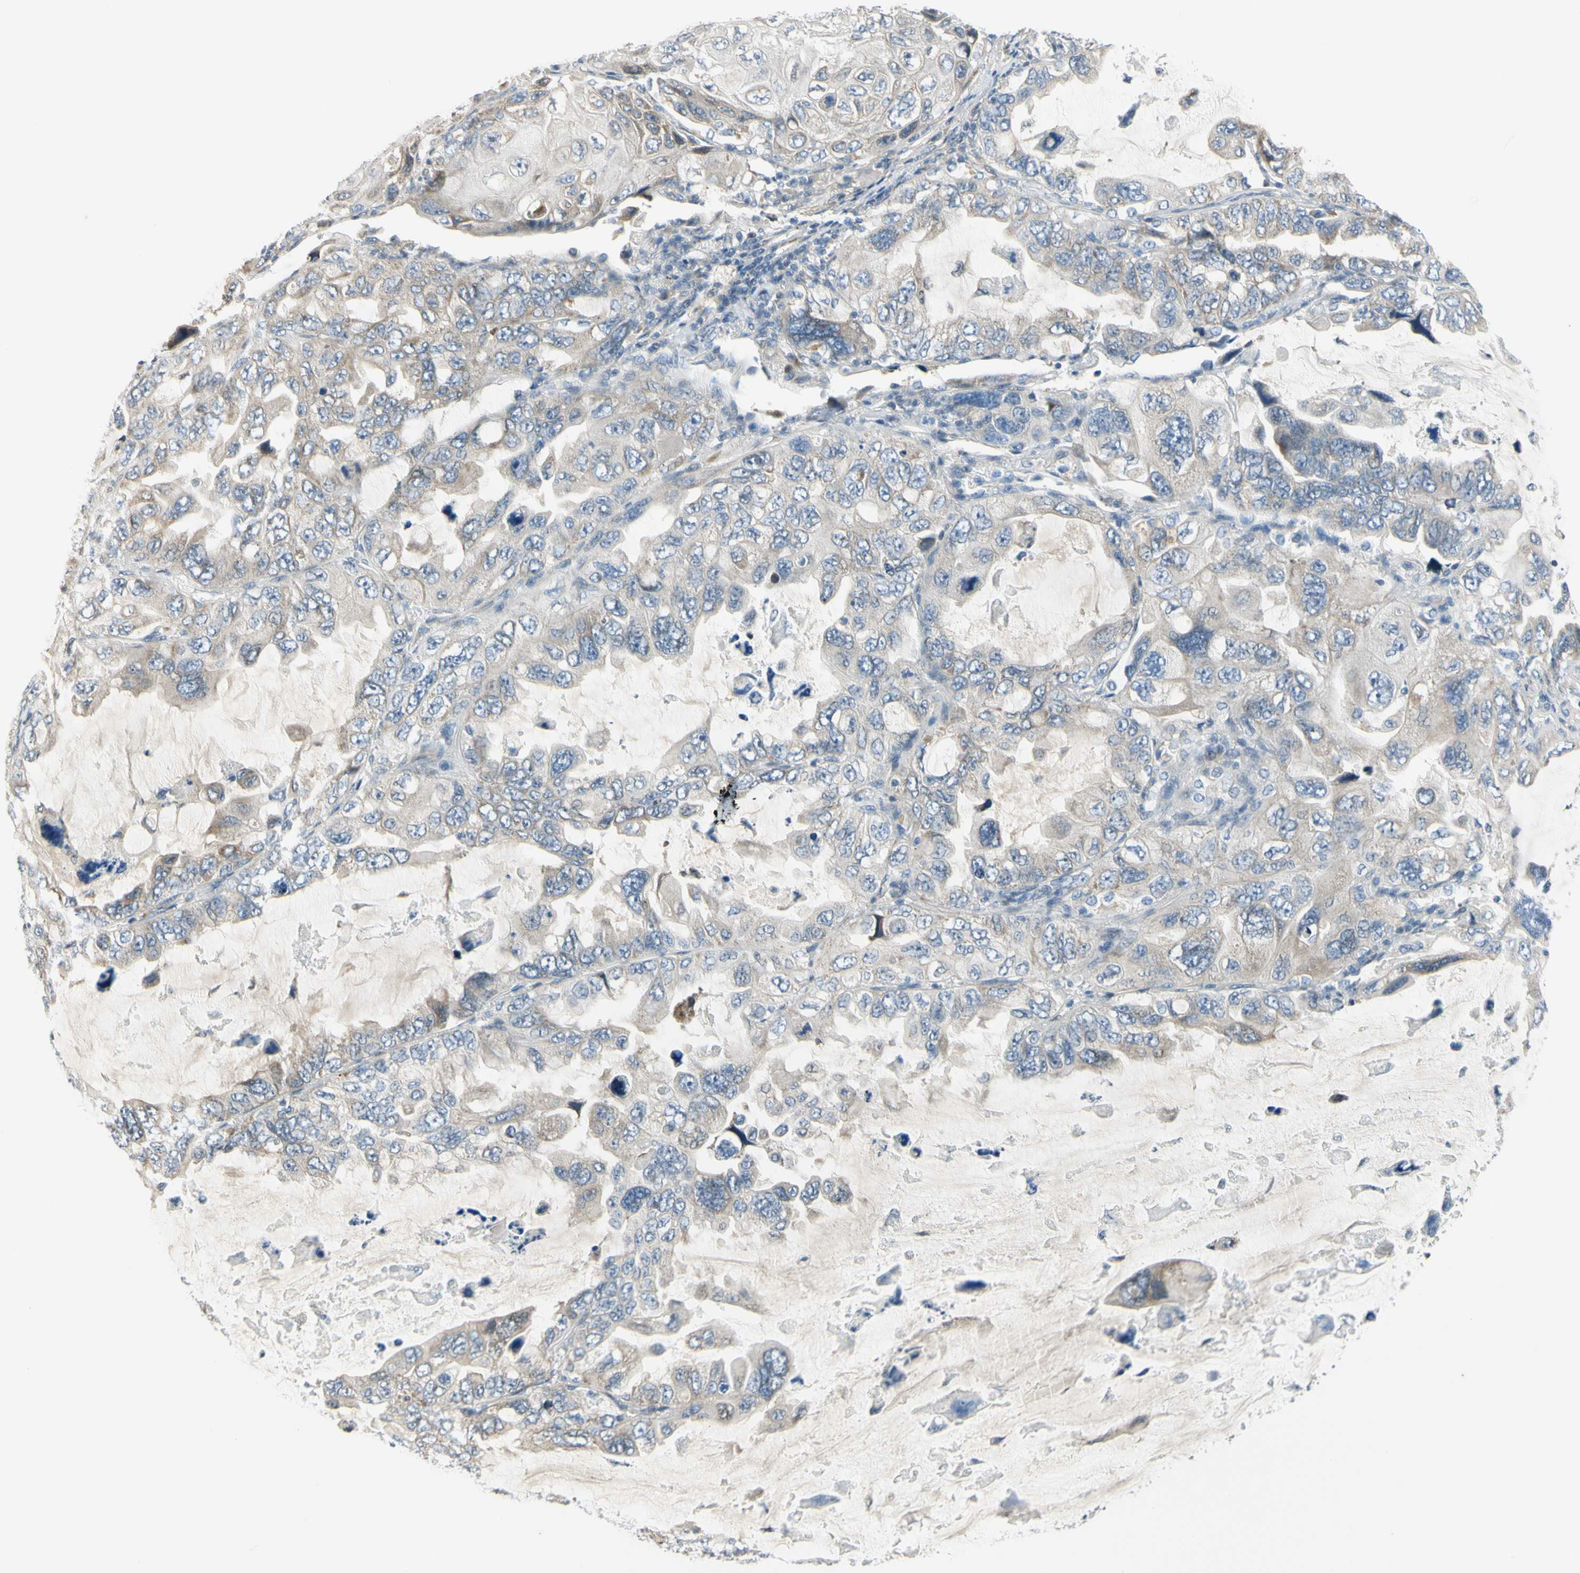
{"staining": {"intensity": "negative", "quantity": "none", "location": "none"}, "tissue": "lung cancer", "cell_type": "Tumor cells", "image_type": "cancer", "snomed": [{"axis": "morphology", "description": "Squamous cell carcinoma, NOS"}, {"axis": "topography", "description": "Lung"}], "caption": "This photomicrograph is of lung cancer stained with IHC to label a protein in brown with the nuclei are counter-stained blue. There is no staining in tumor cells. (DAB IHC, high magnification).", "gene": "NPDC1", "patient": {"sex": "female", "age": 73}}